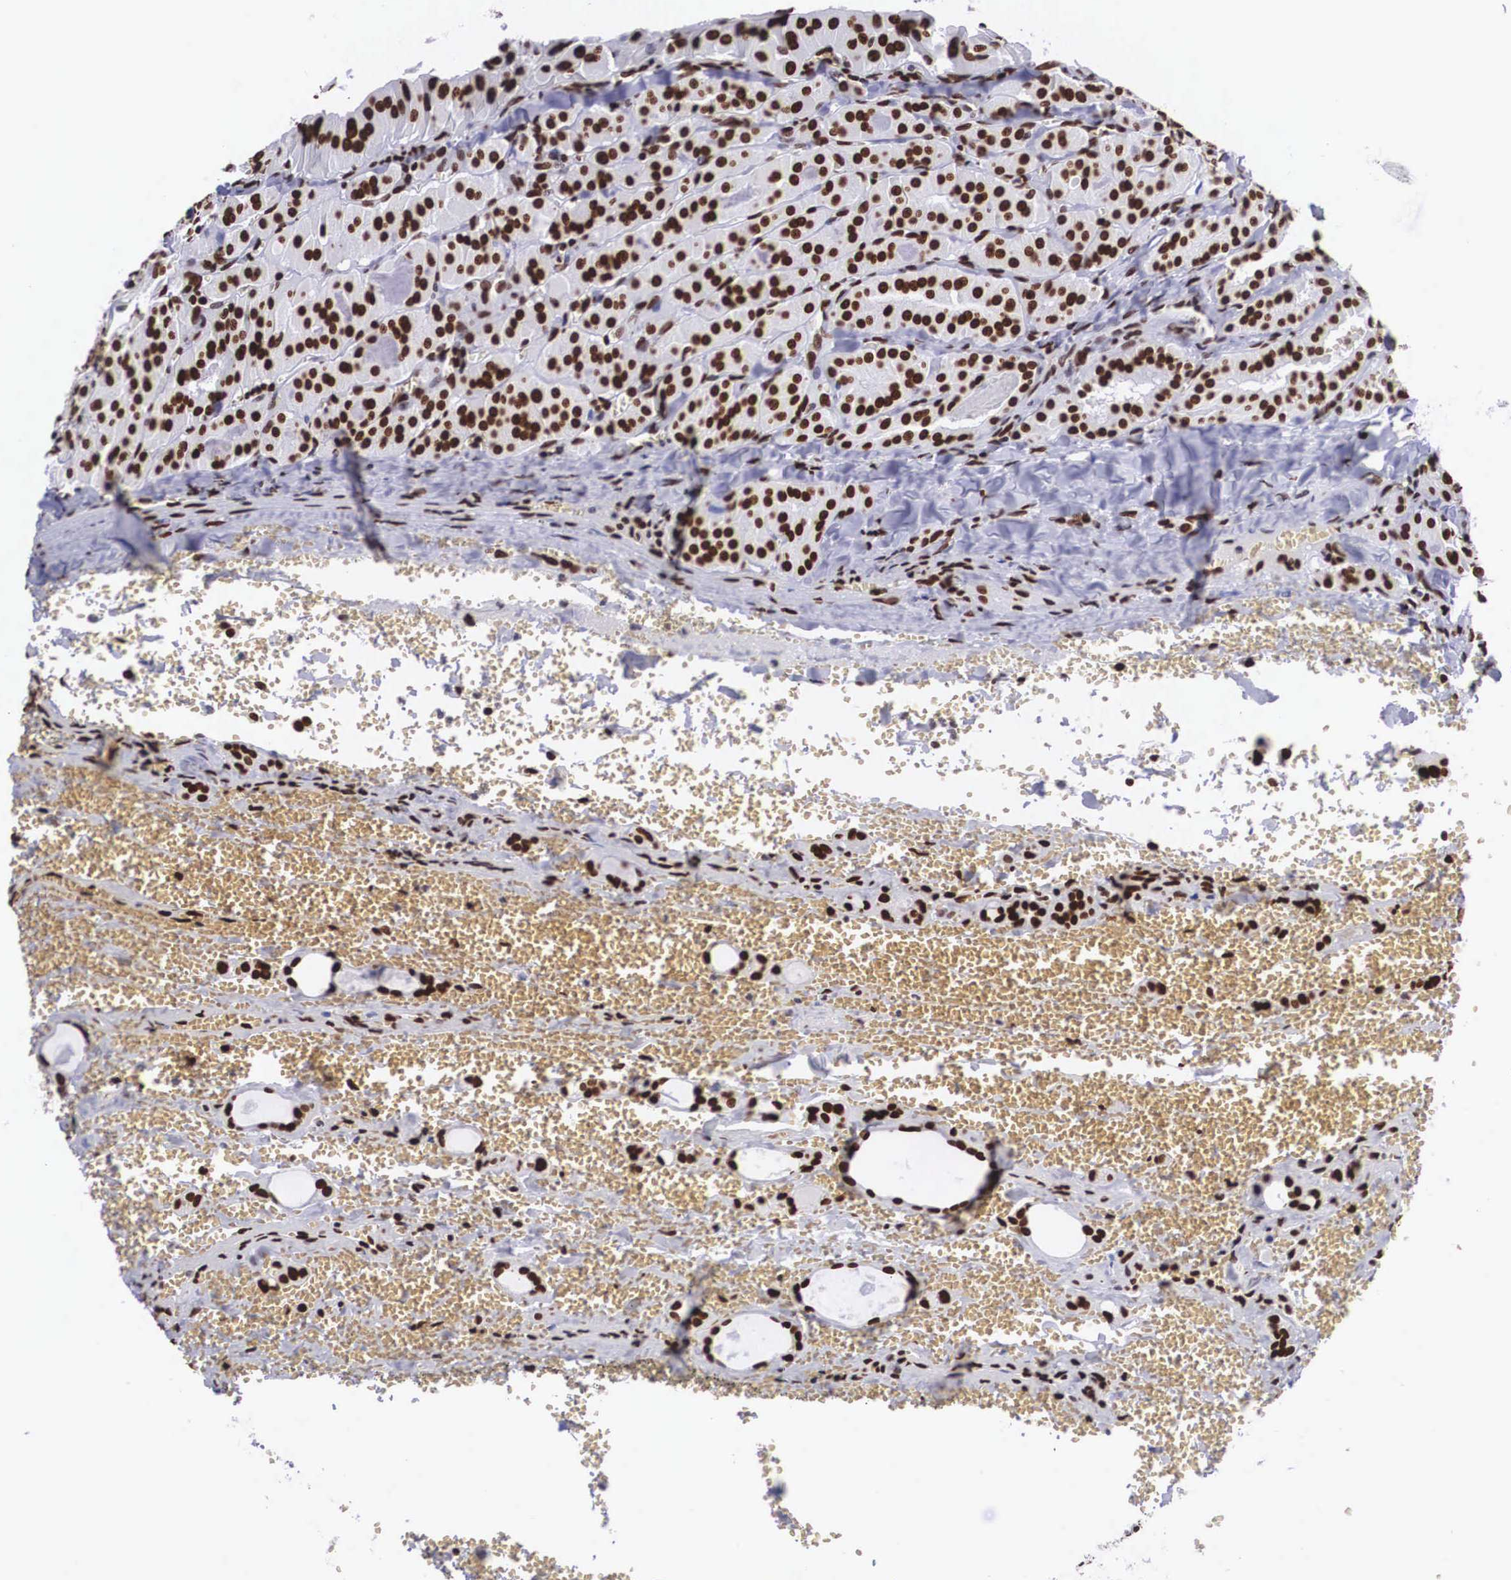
{"staining": {"intensity": "strong", "quantity": ">75%", "location": "nuclear"}, "tissue": "thyroid cancer", "cell_type": "Tumor cells", "image_type": "cancer", "snomed": [{"axis": "morphology", "description": "Carcinoma, NOS"}, {"axis": "topography", "description": "Thyroid gland"}], "caption": "A micrograph showing strong nuclear expression in about >75% of tumor cells in thyroid carcinoma, as visualized by brown immunohistochemical staining.", "gene": "MECP2", "patient": {"sex": "male", "age": 76}}